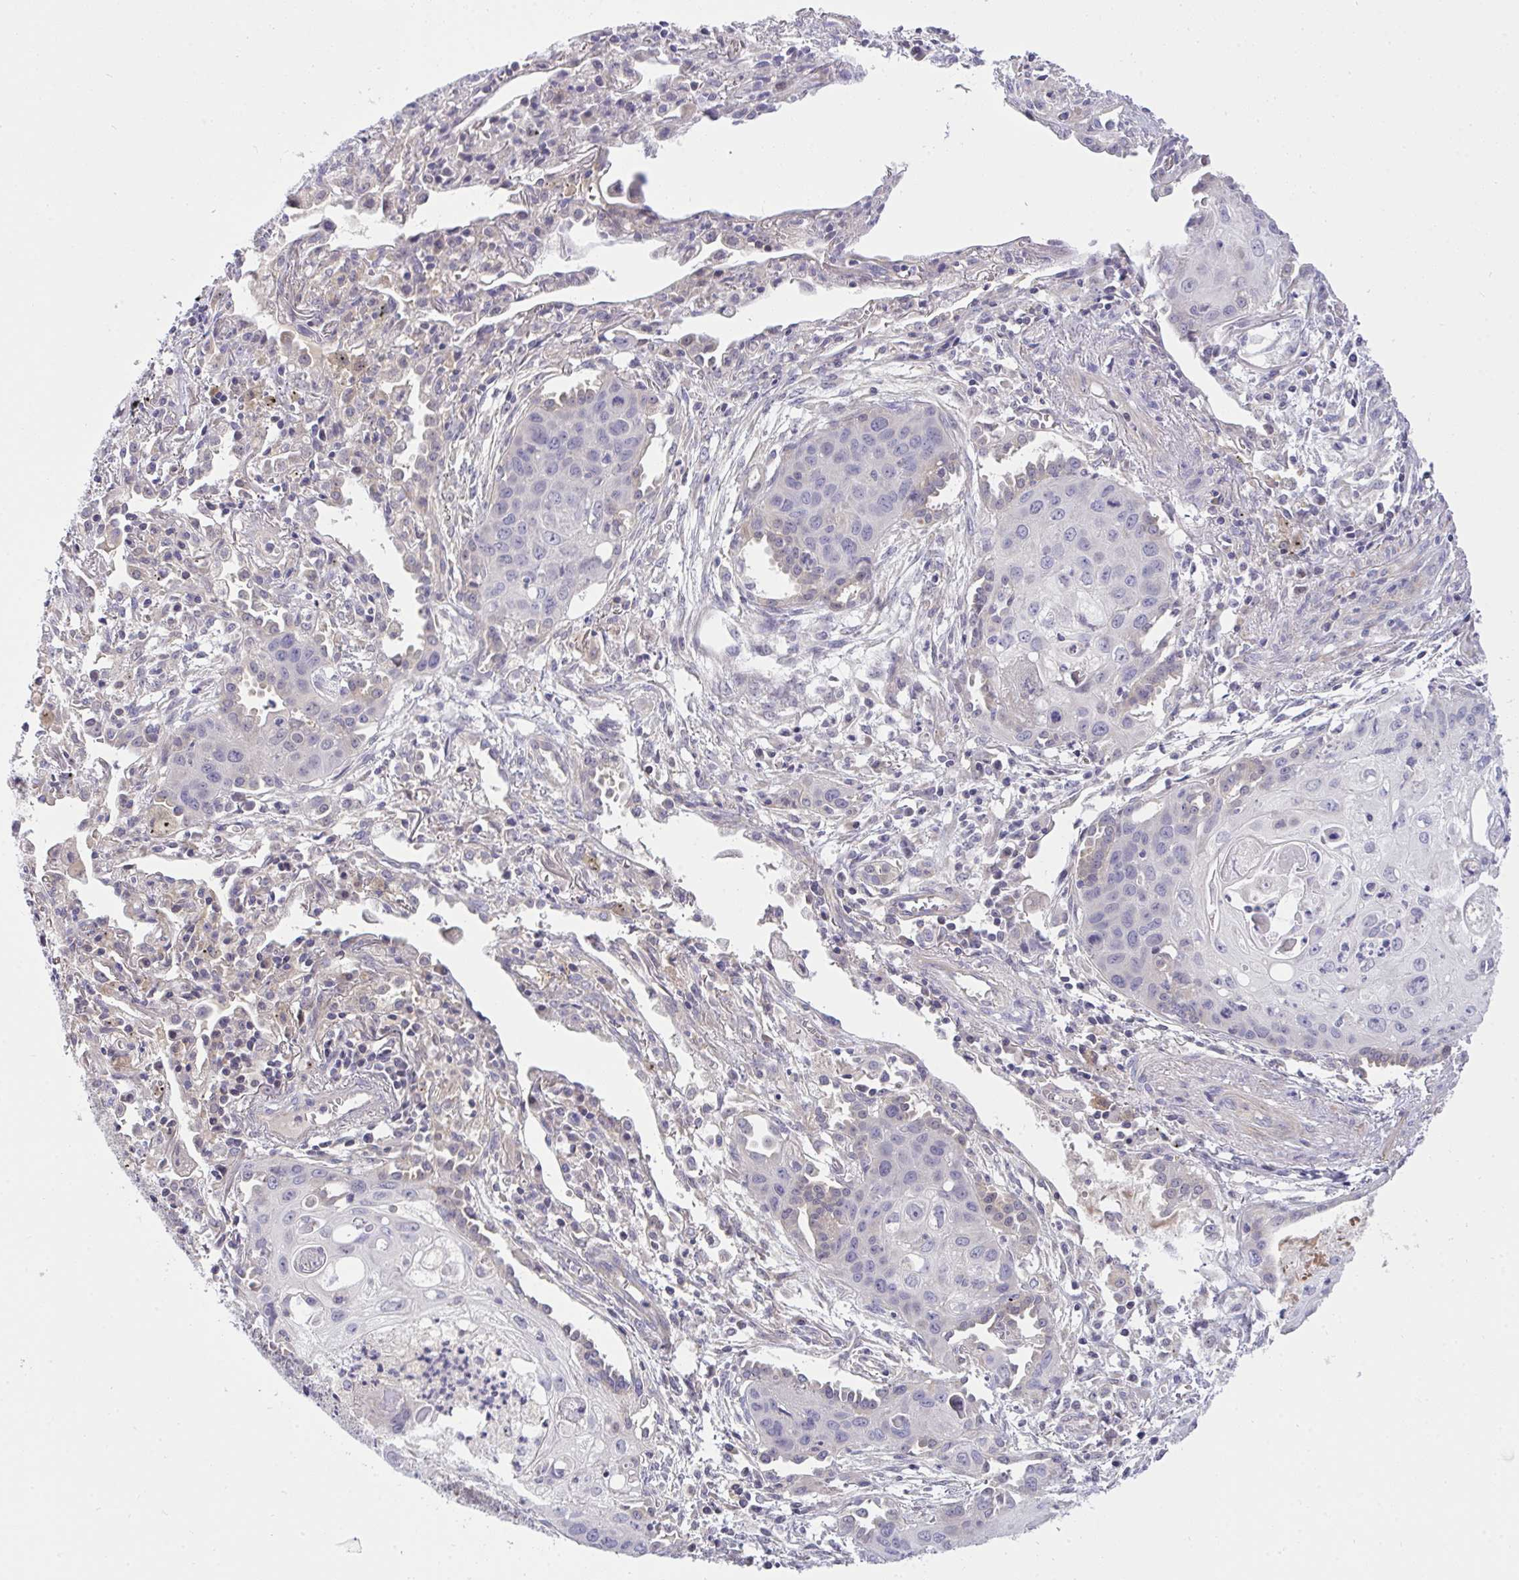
{"staining": {"intensity": "weak", "quantity": "<25%", "location": "cytoplasmic/membranous"}, "tissue": "lung cancer", "cell_type": "Tumor cells", "image_type": "cancer", "snomed": [{"axis": "morphology", "description": "Squamous cell carcinoma, NOS"}, {"axis": "topography", "description": "Lung"}], "caption": "The photomicrograph displays no staining of tumor cells in lung cancer. (DAB IHC with hematoxylin counter stain).", "gene": "C19orf54", "patient": {"sex": "male", "age": 71}}